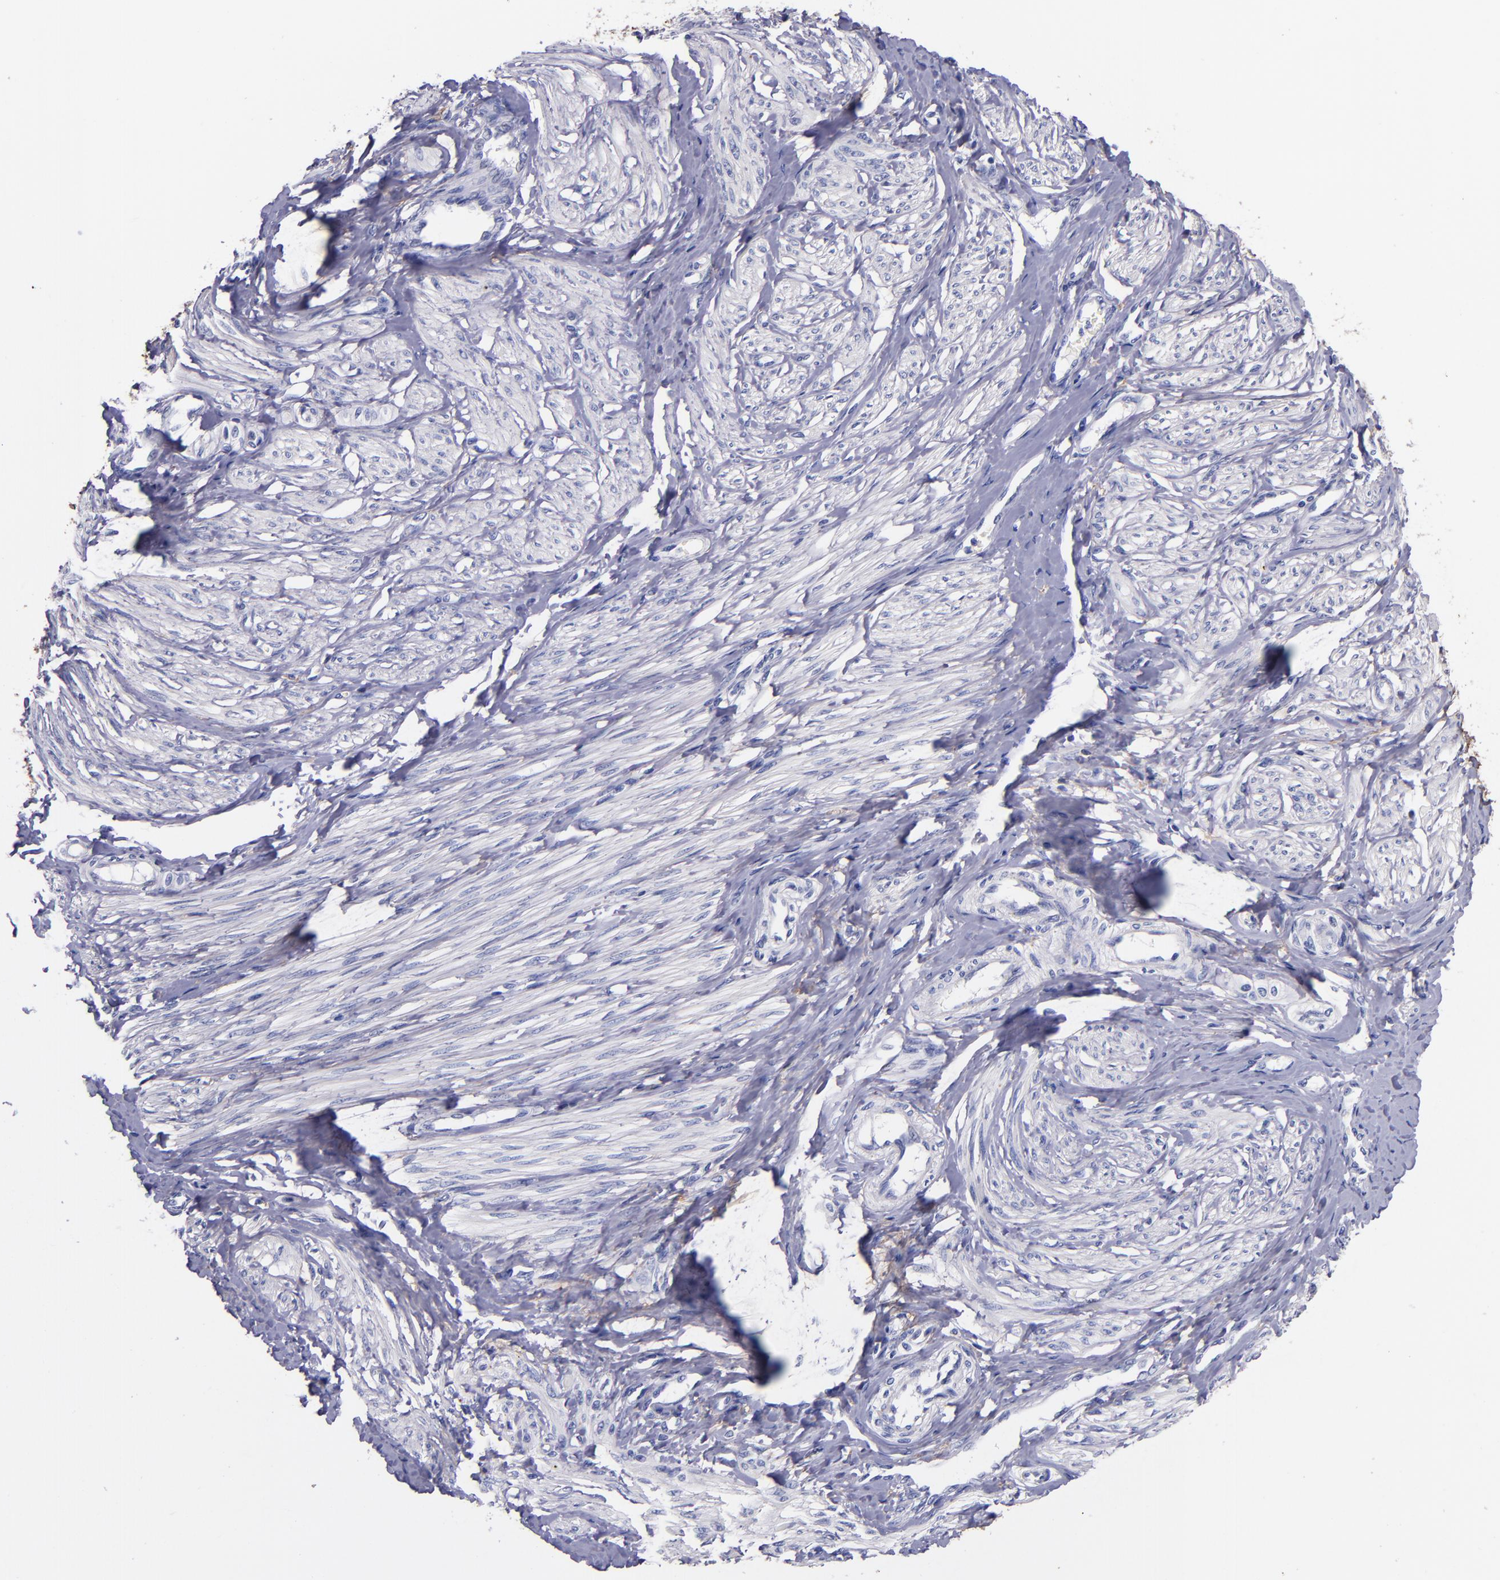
{"staining": {"intensity": "negative", "quantity": "none", "location": "none"}, "tissue": "smooth muscle", "cell_type": "Smooth muscle cells", "image_type": "normal", "snomed": [{"axis": "morphology", "description": "Normal tissue, NOS"}, {"axis": "topography", "description": "Smooth muscle"}, {"axis": "topography", "description": "Uterus"}], "caption": "Immunohistochemical staining of unremarkable human smooth muscle reveals no significant staining in smooth muscle cells. The staining is performed using DAB brown chromogen with nuclei counter-stained in using hematoxylin.", "gene": "IVL", "patient": {"sex": "female", "age": 39}}